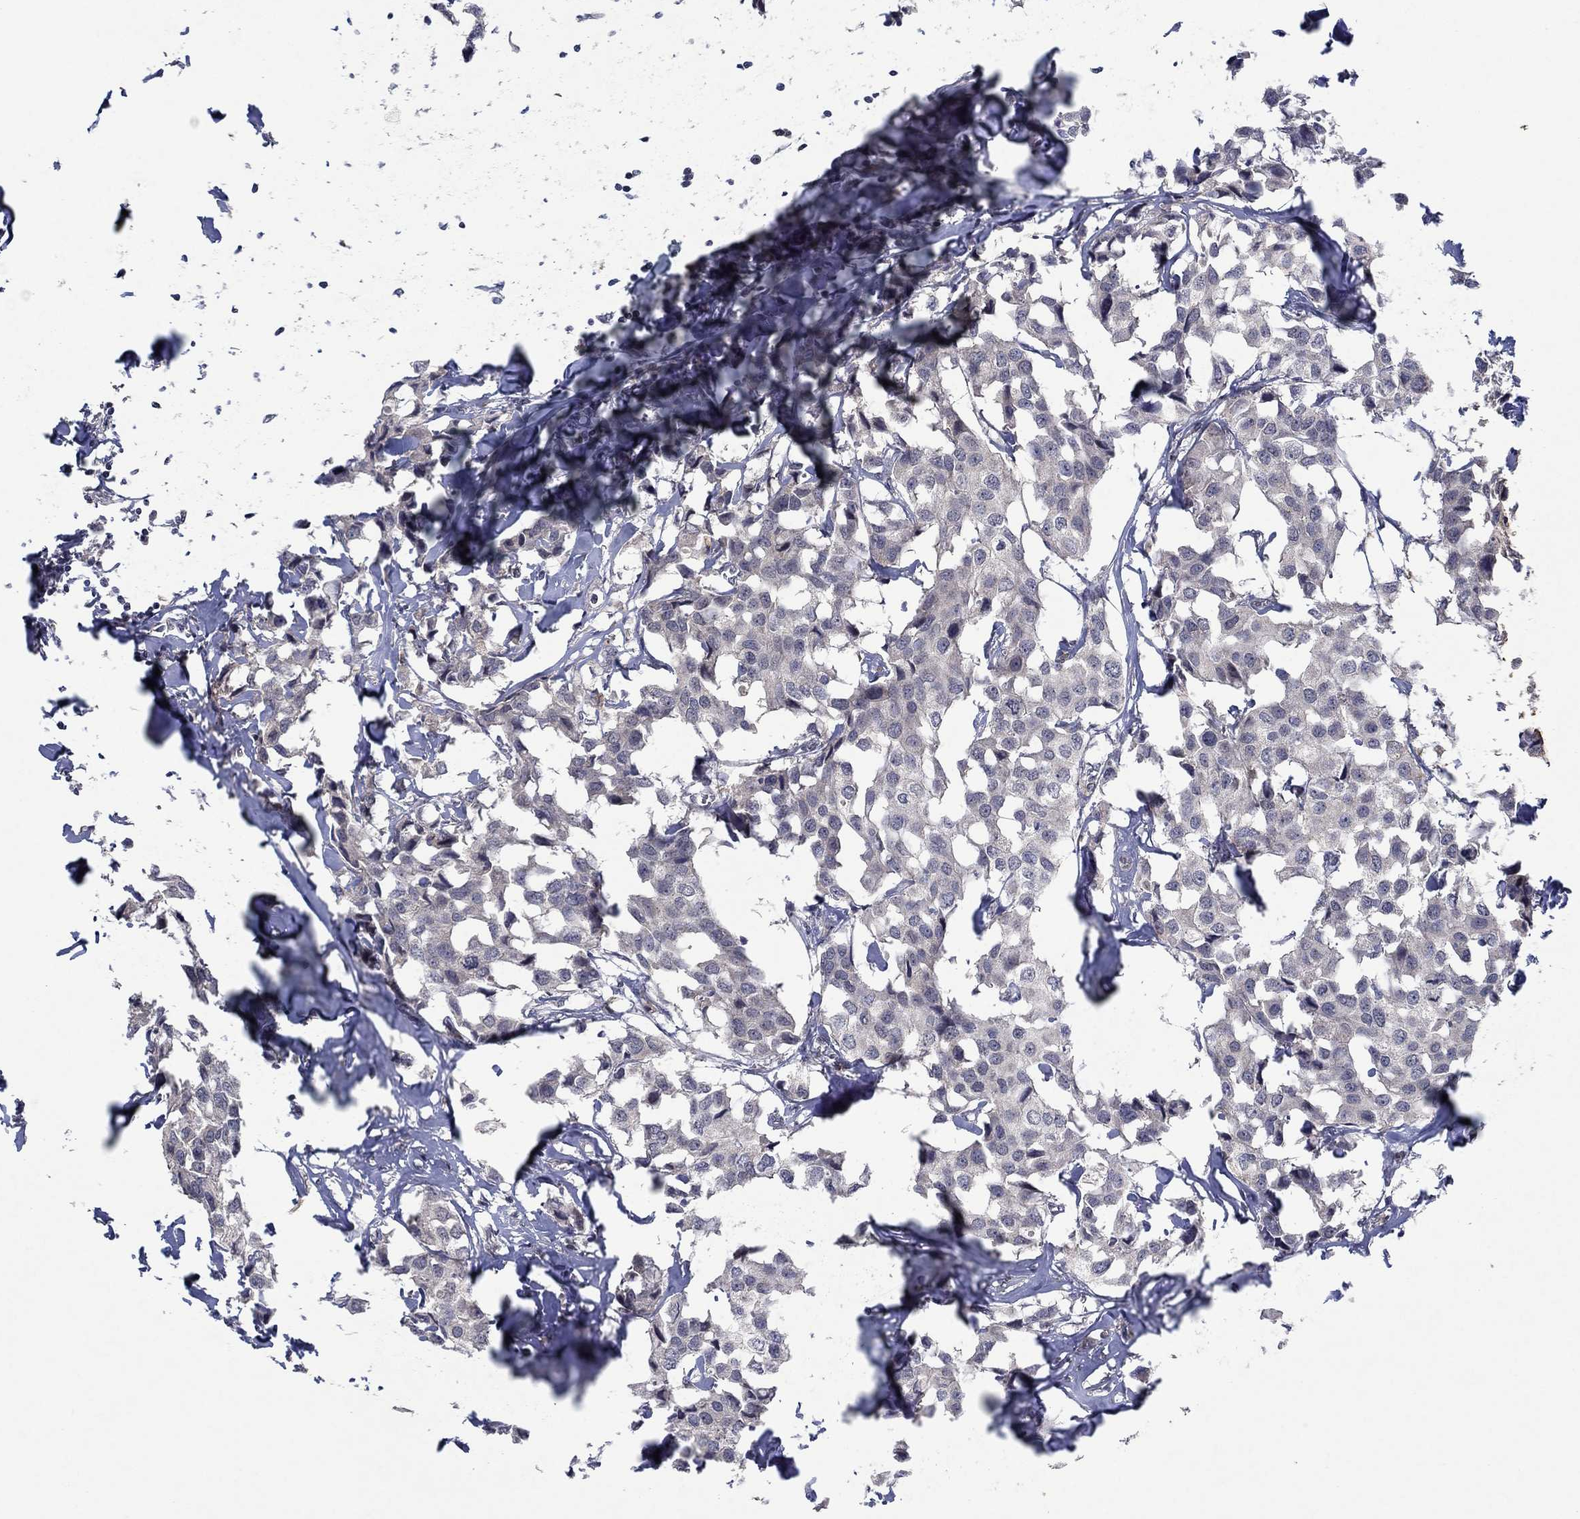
{"staining": {"intensity": "negative", "quantity": "none", "location": "none"}, "tissue": "breast cancer", "cell_type": "Tumor cells", "image_type": "cancer", "snomed": [{"axis": "morphology", "description": "Duct carcinoma"}, {"axis": "topography", "description": "Breast"}], "caption": "This is an immunohistochemistry histopathology image of human invasive ductal carcinoma (breast). There is no expression in tumor cells.", "gene": "IL4", "patient": {"sex": "female", "age": 80}}